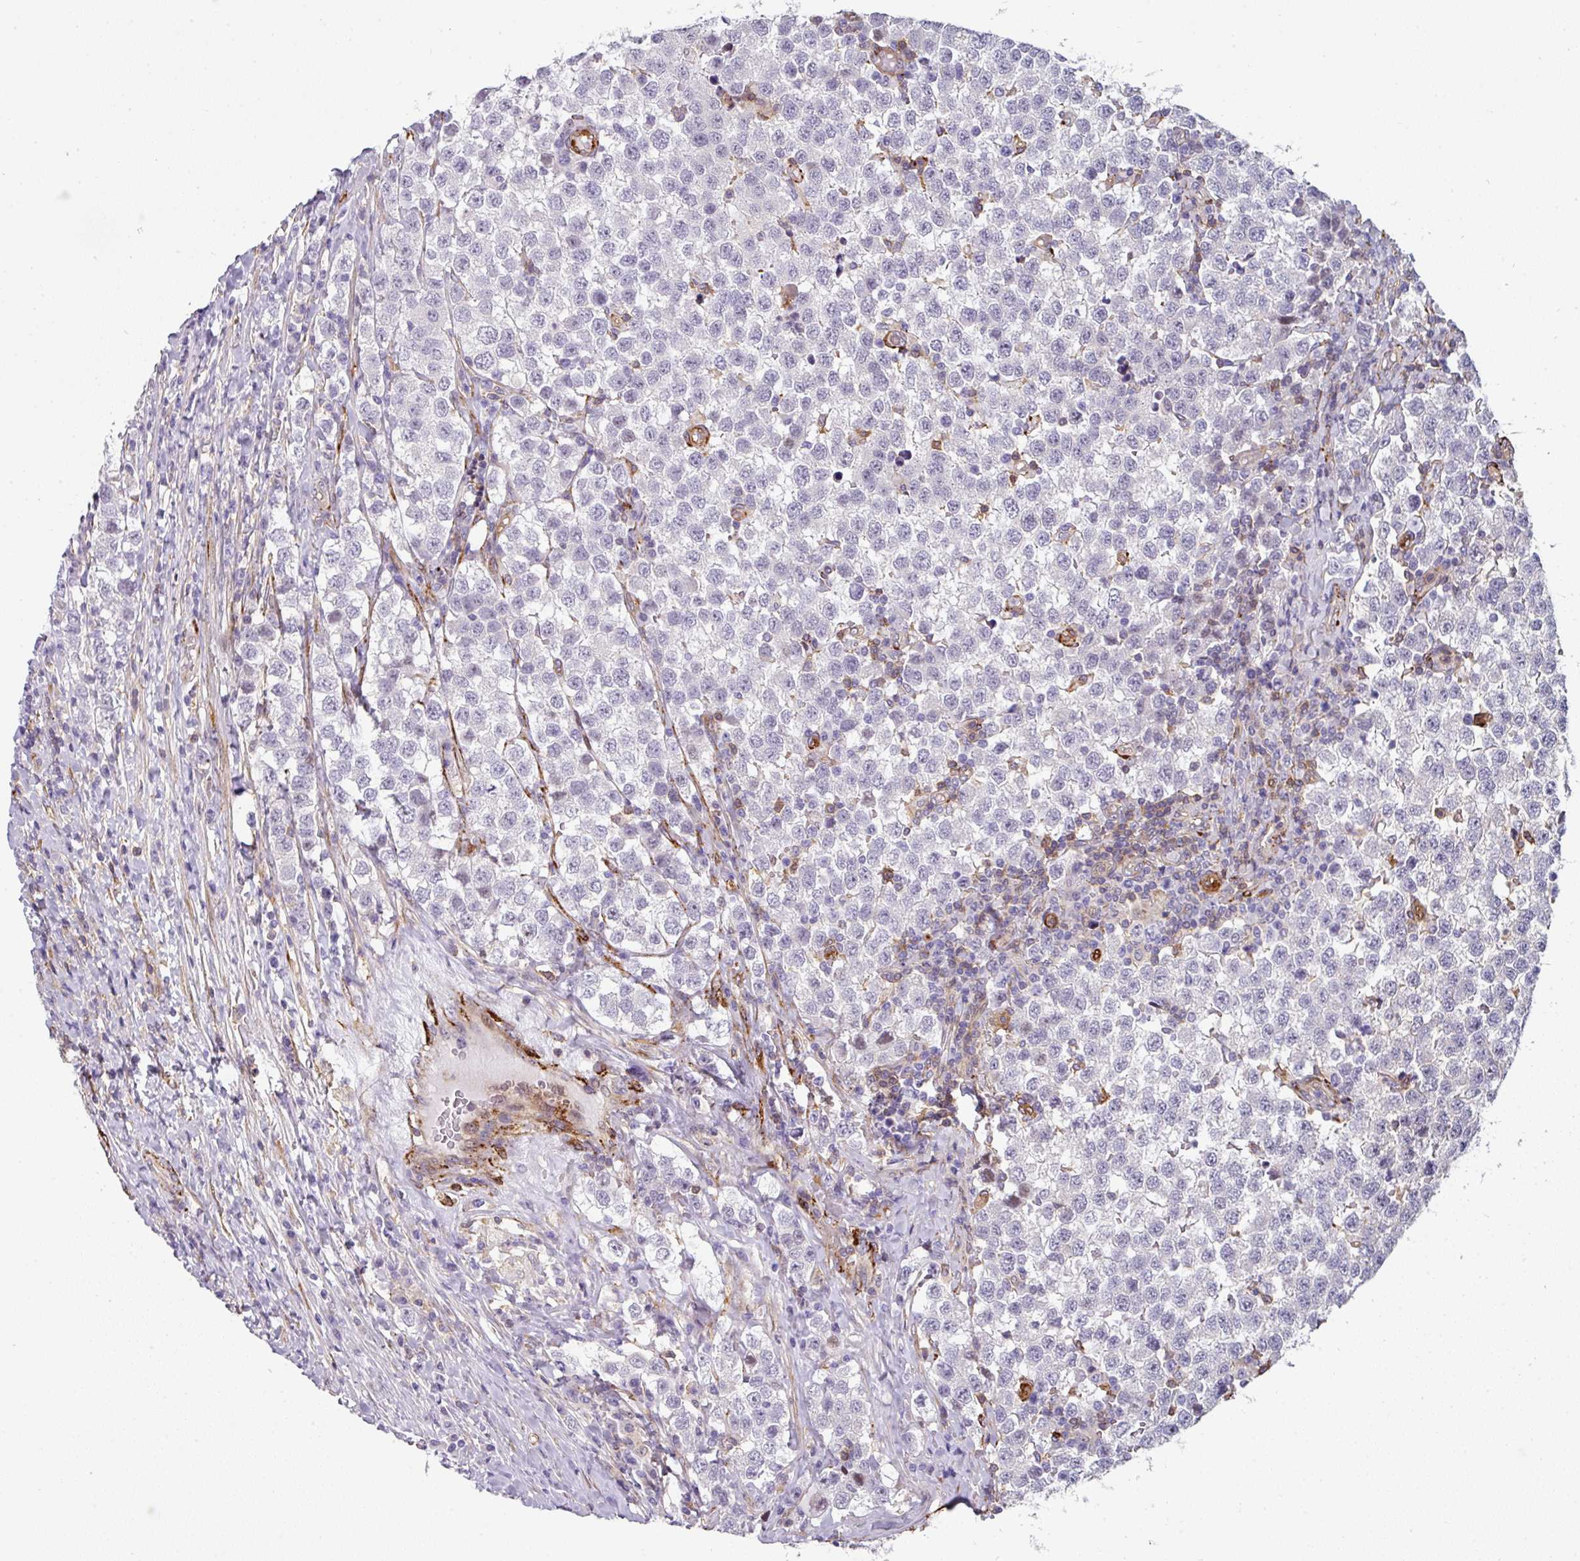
{"staining": {"intensity": "negative", "quantity": "none", "location": "none"}, "tissue": "testis cancer", "cell_type": "Tumor cells", "image_type": "cancer", "snomed": [{"axis": "morphology", "description": "Seminoma, NOS"}, {"axis": "topography", "description": "Testis"}], "caption": "Photomicrograph shows no protein expression in tumor cells of testis seminoma tissue.", "gene": "BEND5", "patient": {"sex": "male", "age": 34}}